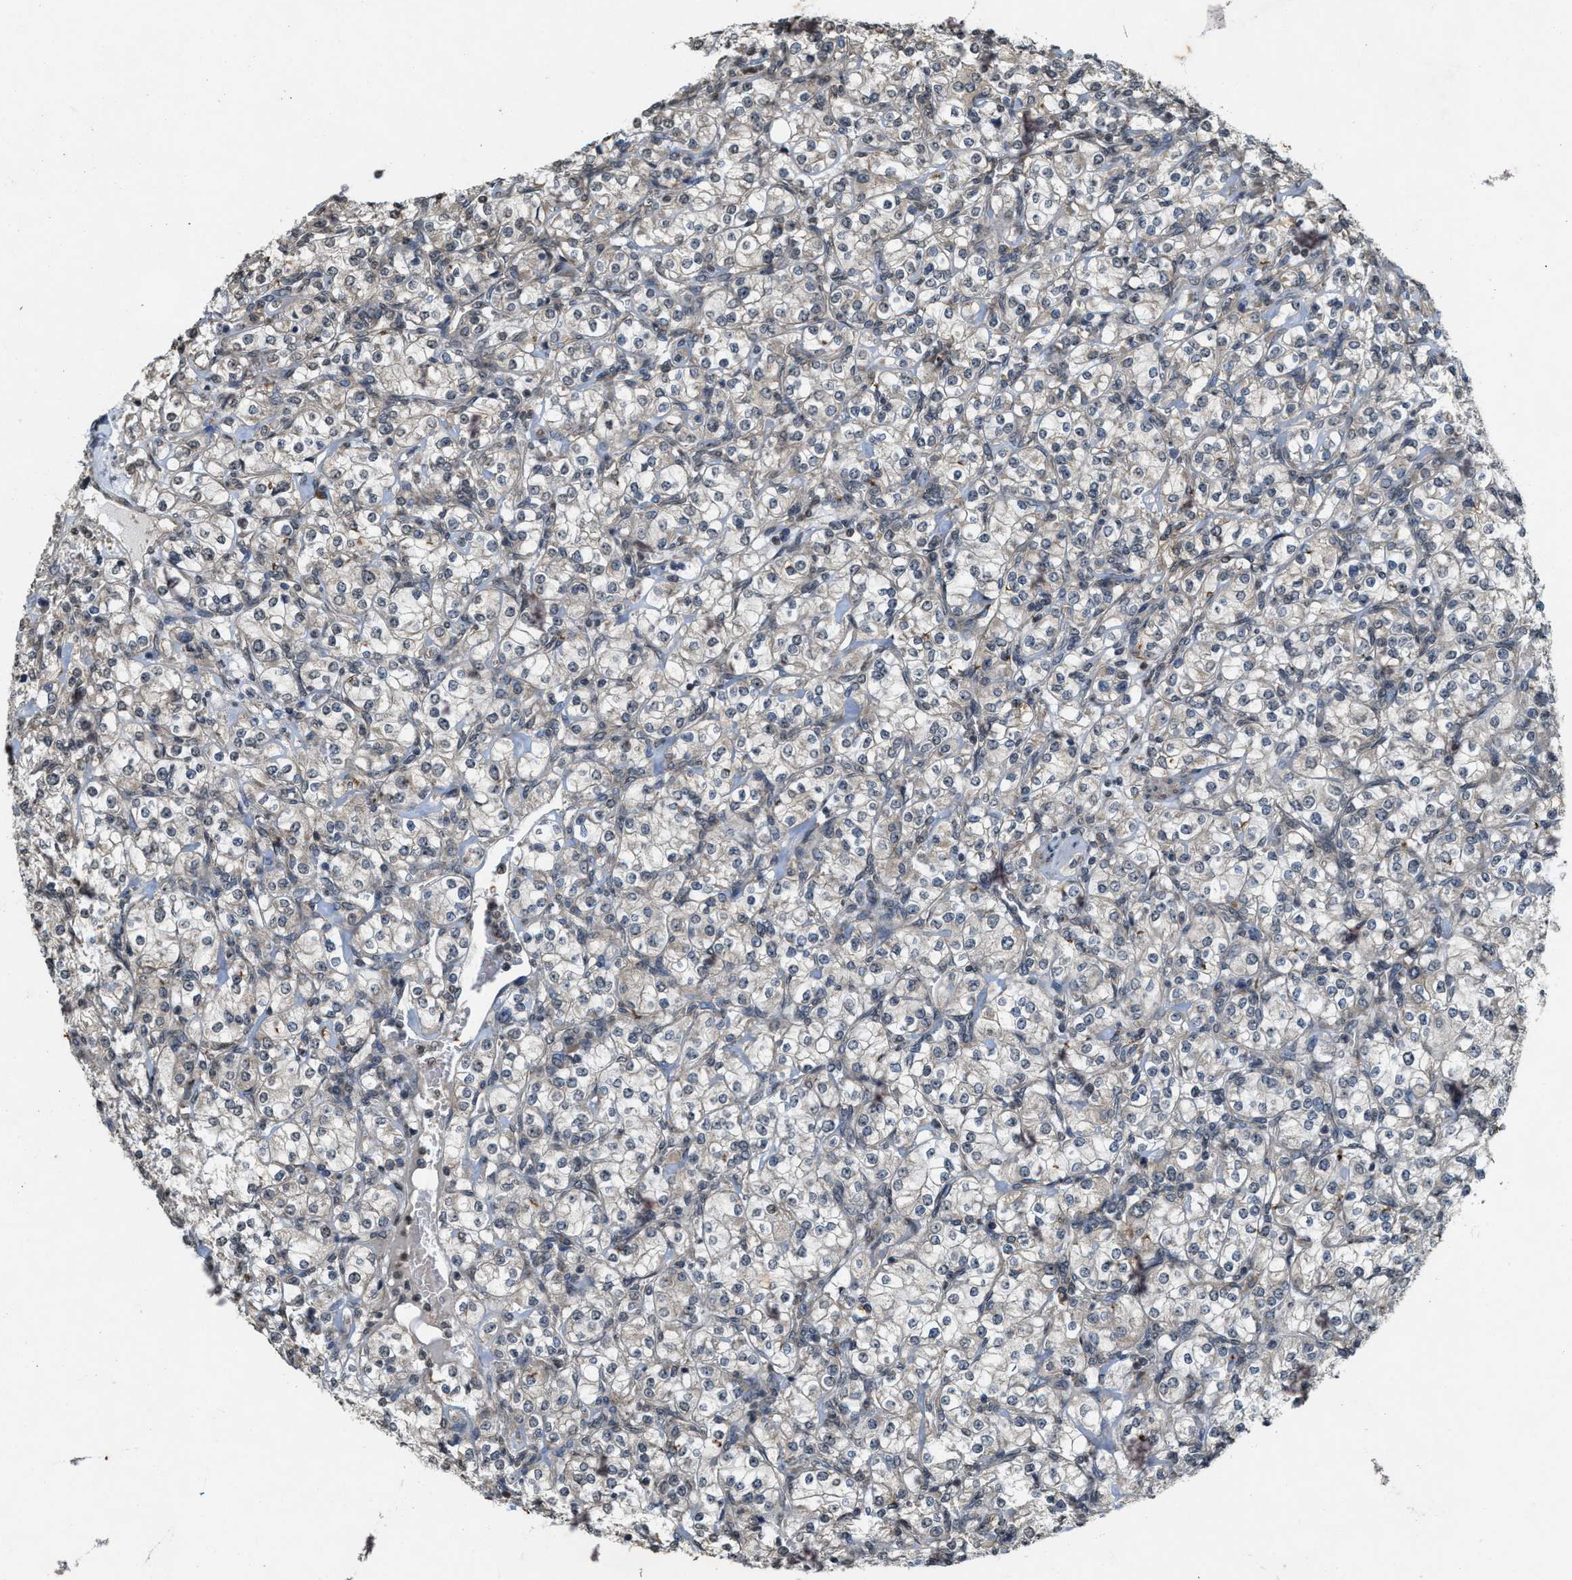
{"staining": {"intensity": "negative", "quantity": "none", "location": "none"}, "tissue": "renal cancer", "cell_type": "Tumor cells", "image_type": "cancer", "snomed": [{"axis": "morphology", "description": "Adenocarcinoma, NOS"}, {"axis": "topography", "description": "Kidney"}], "caption": "Tumor cells are negative for brown protein staining in renal cancer (adenocarcinoma).", "gene": "KIF21A", "patient": {"sex": "male", "age": 77}}